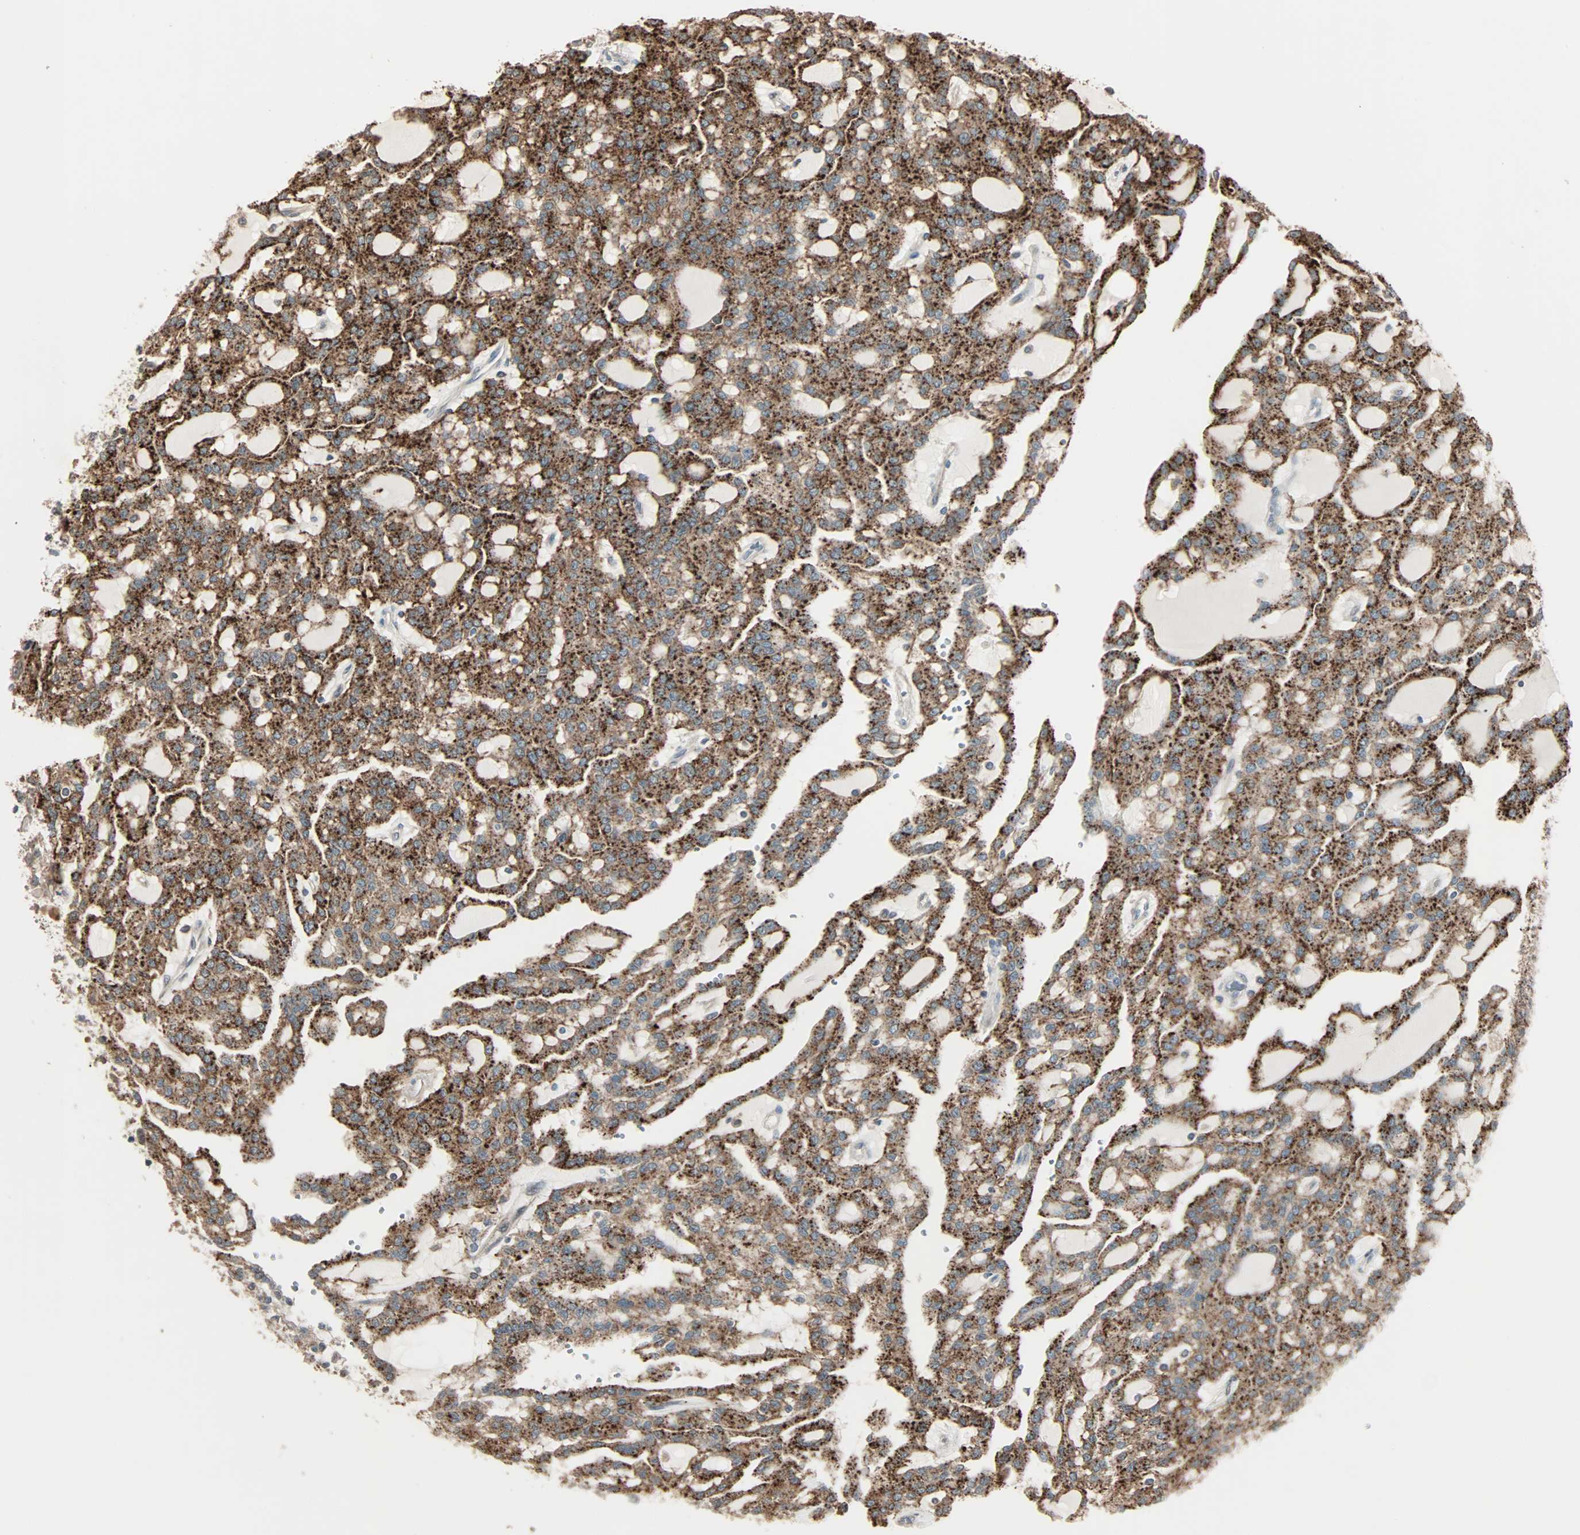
{"staining": {"intensity": "moderate", "quantity": ">75%", "location": "cytoplasmic/membranous"}, "tissue": "renal cancer", "cell_type": "Tumor cells", "image_type": "cancer", "snomed": [{"axis": "morphology", "description": "Adenocarcinoma, NOS"}, {"axis": "topography", "description": "Kidney"}], "caption": "Moderate cytoplasmic/membranous protein positivity is seen in about >75% of tumor cells in renal adenocarcinoma. Using DAB (3,3'-diaminobenzidine) (brown) and hematoxylin (blue) stains, captured at high magnification using brightfield microscopy.", "gene": "CALCRL", "patient": {"sex": "male", "age": 63}}